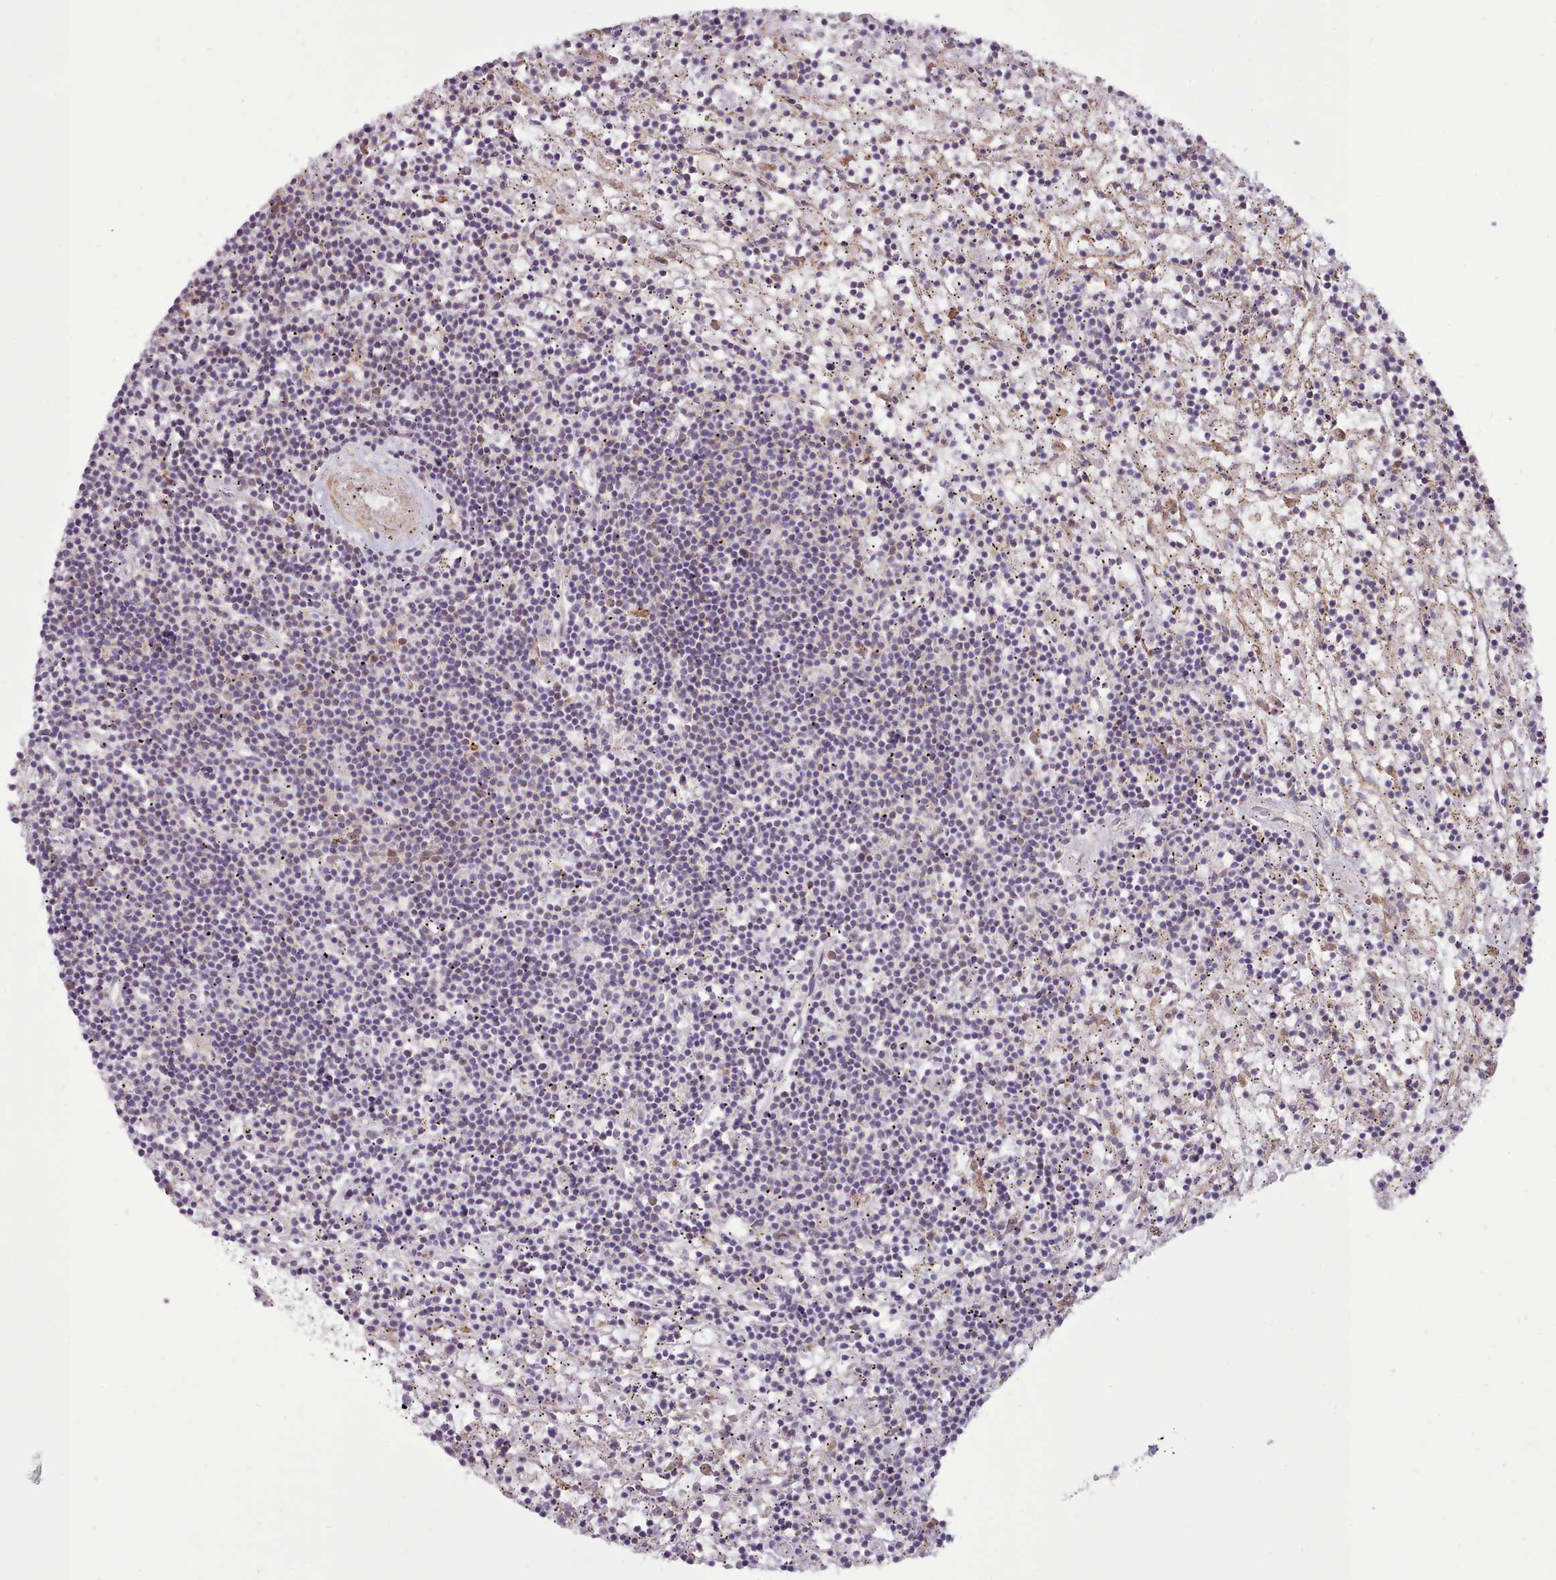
{"staining": {"intensity": "negative", "quantity": "none", "location": "none"}, "tissue": "lymphoma", "cell_type": "Tumor cells", "image_type": "cancer", "snomed": [{"axis": "morphology", "description": "Malignant lymphoma, non-Hodgkin's type, Low grade"}, {"axis": "topography", "description": "Spleen"}], "caption": "This is an immunohistochemistry histopathology image of human lymphoma. There is no staining in tumor cells.", "gene": "TENT4B", "patient": {"sex": "male", "age": 76}}